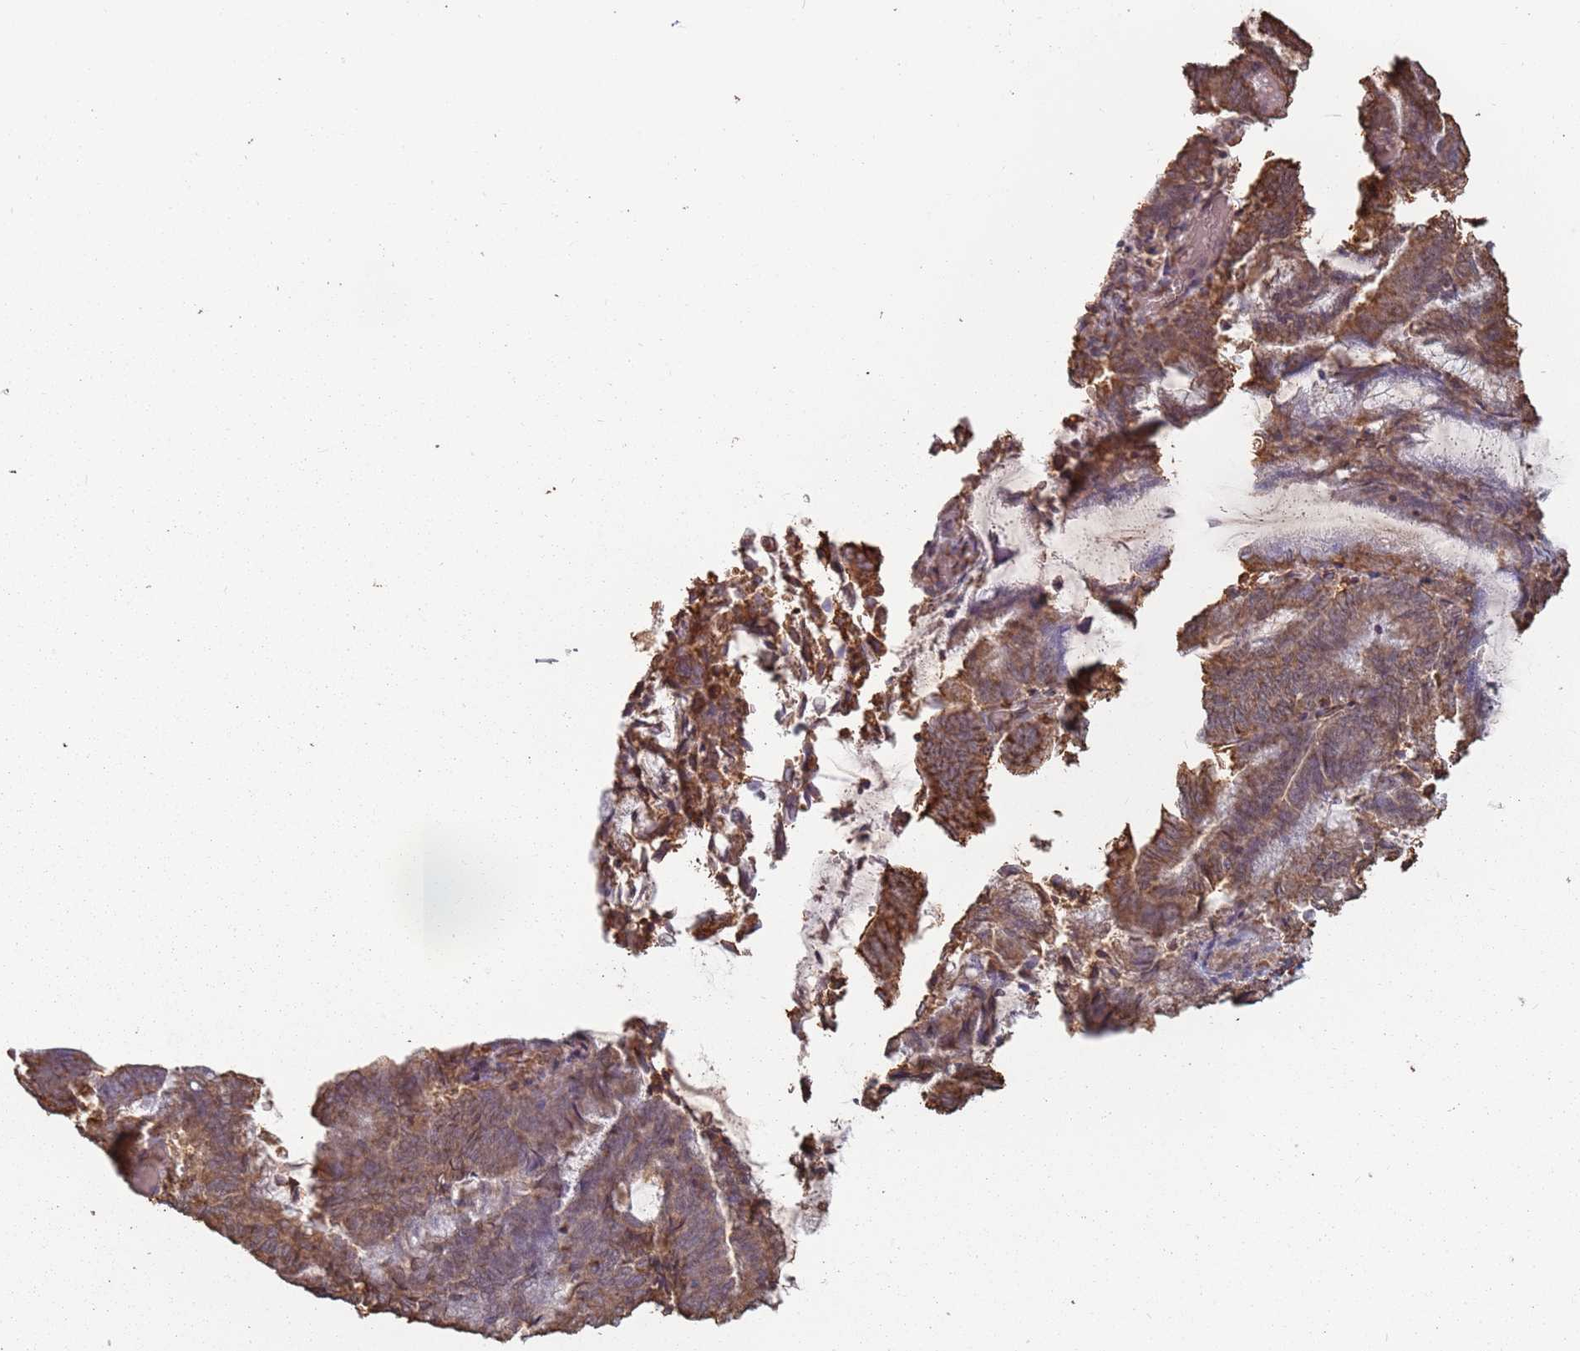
{"staining": {"intensity": "moderate", "quantity": ">75%", "location": "cytoplasmic/membranous"}, "tissue": "endometrial cancer", "cell_type": "Tumor cells", "image_type": "cancer", "snomed": [{"axis": "morphology", "description": "Adenocarcinoma, NOS"}, {"axis": "topography", "description": "Endometrium"}], "caption": "Immunohistochemical staining of human endometrial cancer (adenocarcinoma) reveals medium levels of moderate cytoplasmic/membranous expression in about >75% of tumor cells. The staining was performed using DAB to visualize the protein expression in brown, while the nuclei were stained in blue with hematoxylin (Magnification: 20x).", "gene": "ATOSB", "patient": {"sex": "female", "age": 80}}